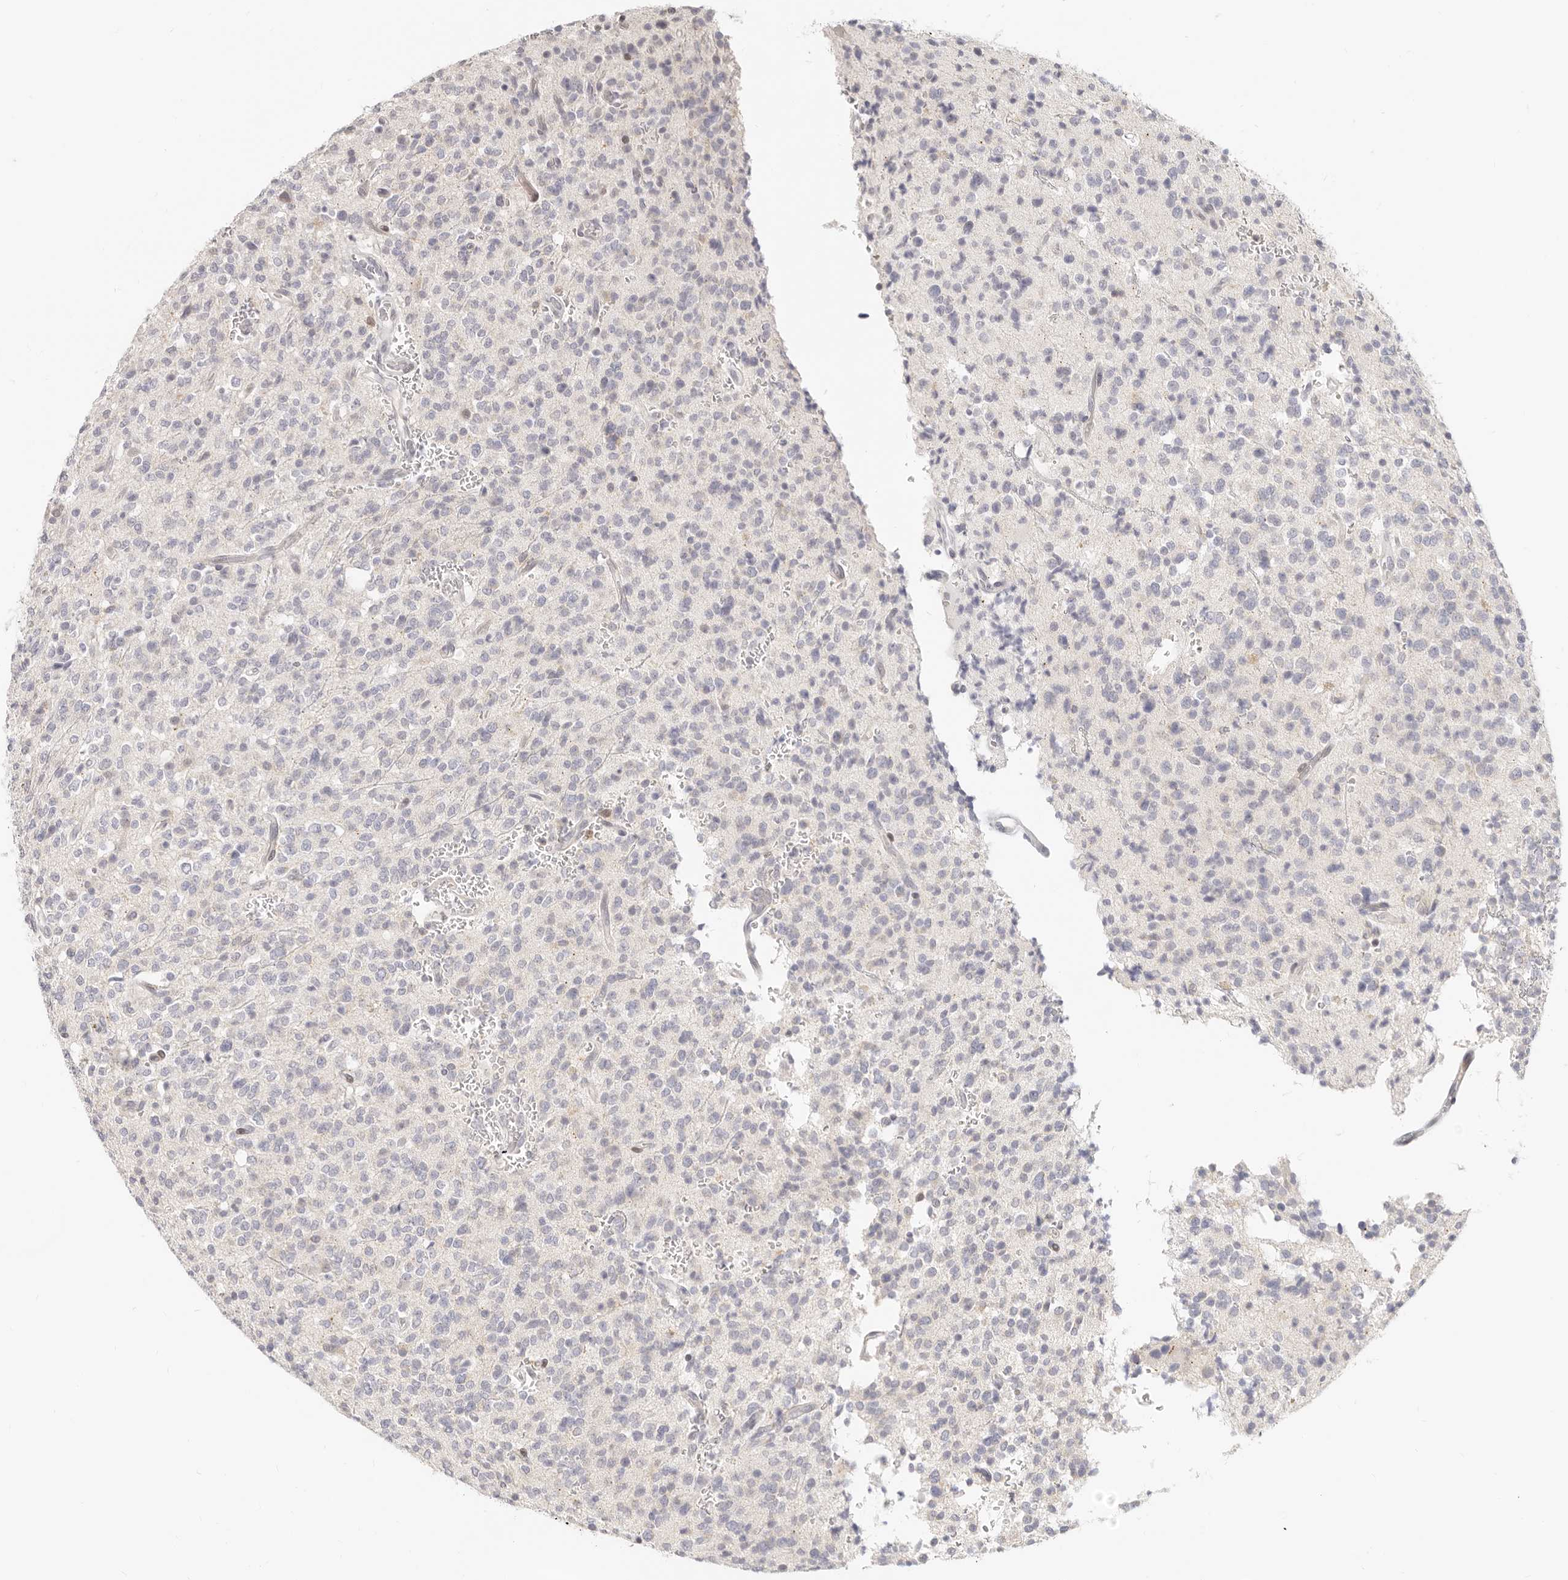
{"staining": {"intensity": "negative", "quantity": "none", "location": "none"}, "tissue": "glioma", "cell_type": "Tumor cells", "image_type": "cancer", "snomed": [{"axis": "morphology", "description": "Glioma, malignant, High grade"}, {"axis": "topography", "description": "Brain"}], "caption": "Immunohistochemistry (IHC) of human glioma exhibits no expression in tumor cells.", "gene": "LTB4R2", "patient": {"sex": "male", "age": 34}}